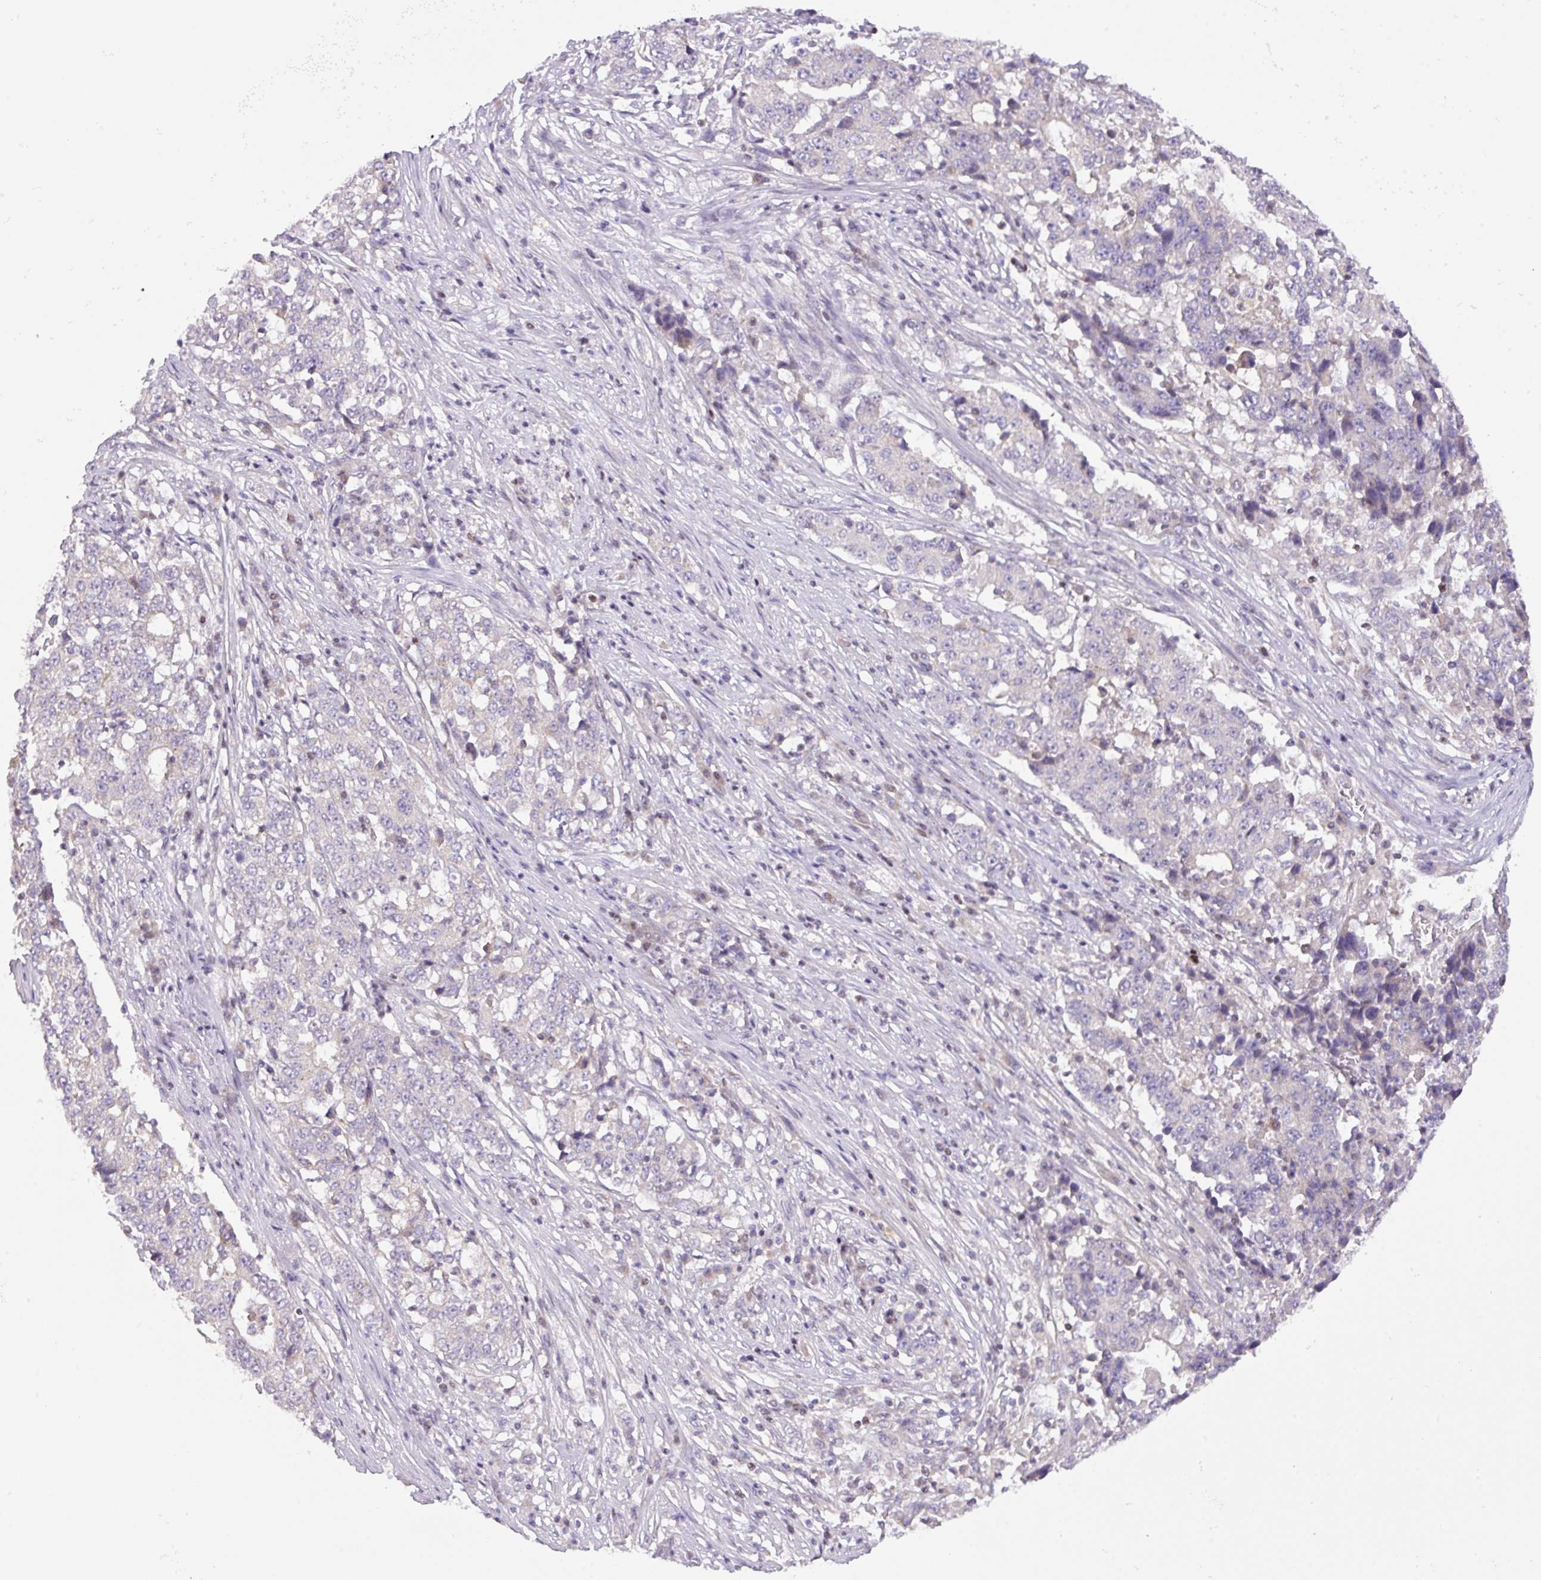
{"staining": {"intensity": "negative", "quantity": "none", "location": "none"}, "tissue": "stomach cancer", "cell_type": "Tumor cells", "image_type": "cancer", "snomed": [{"axis": "morphology", "description": "Adenocarcinoma, NOS"}, {"axis": "topography", "description": "Stomach"}], "caption": "IHC of stomach cancer shows no expression in tumor cells. The staining is performed using DAB brown chromogen with nuclei counter-stained in using hematoxylin.", "gene": "ZNF394", "patient": {"sex": "male", "age": 59}}